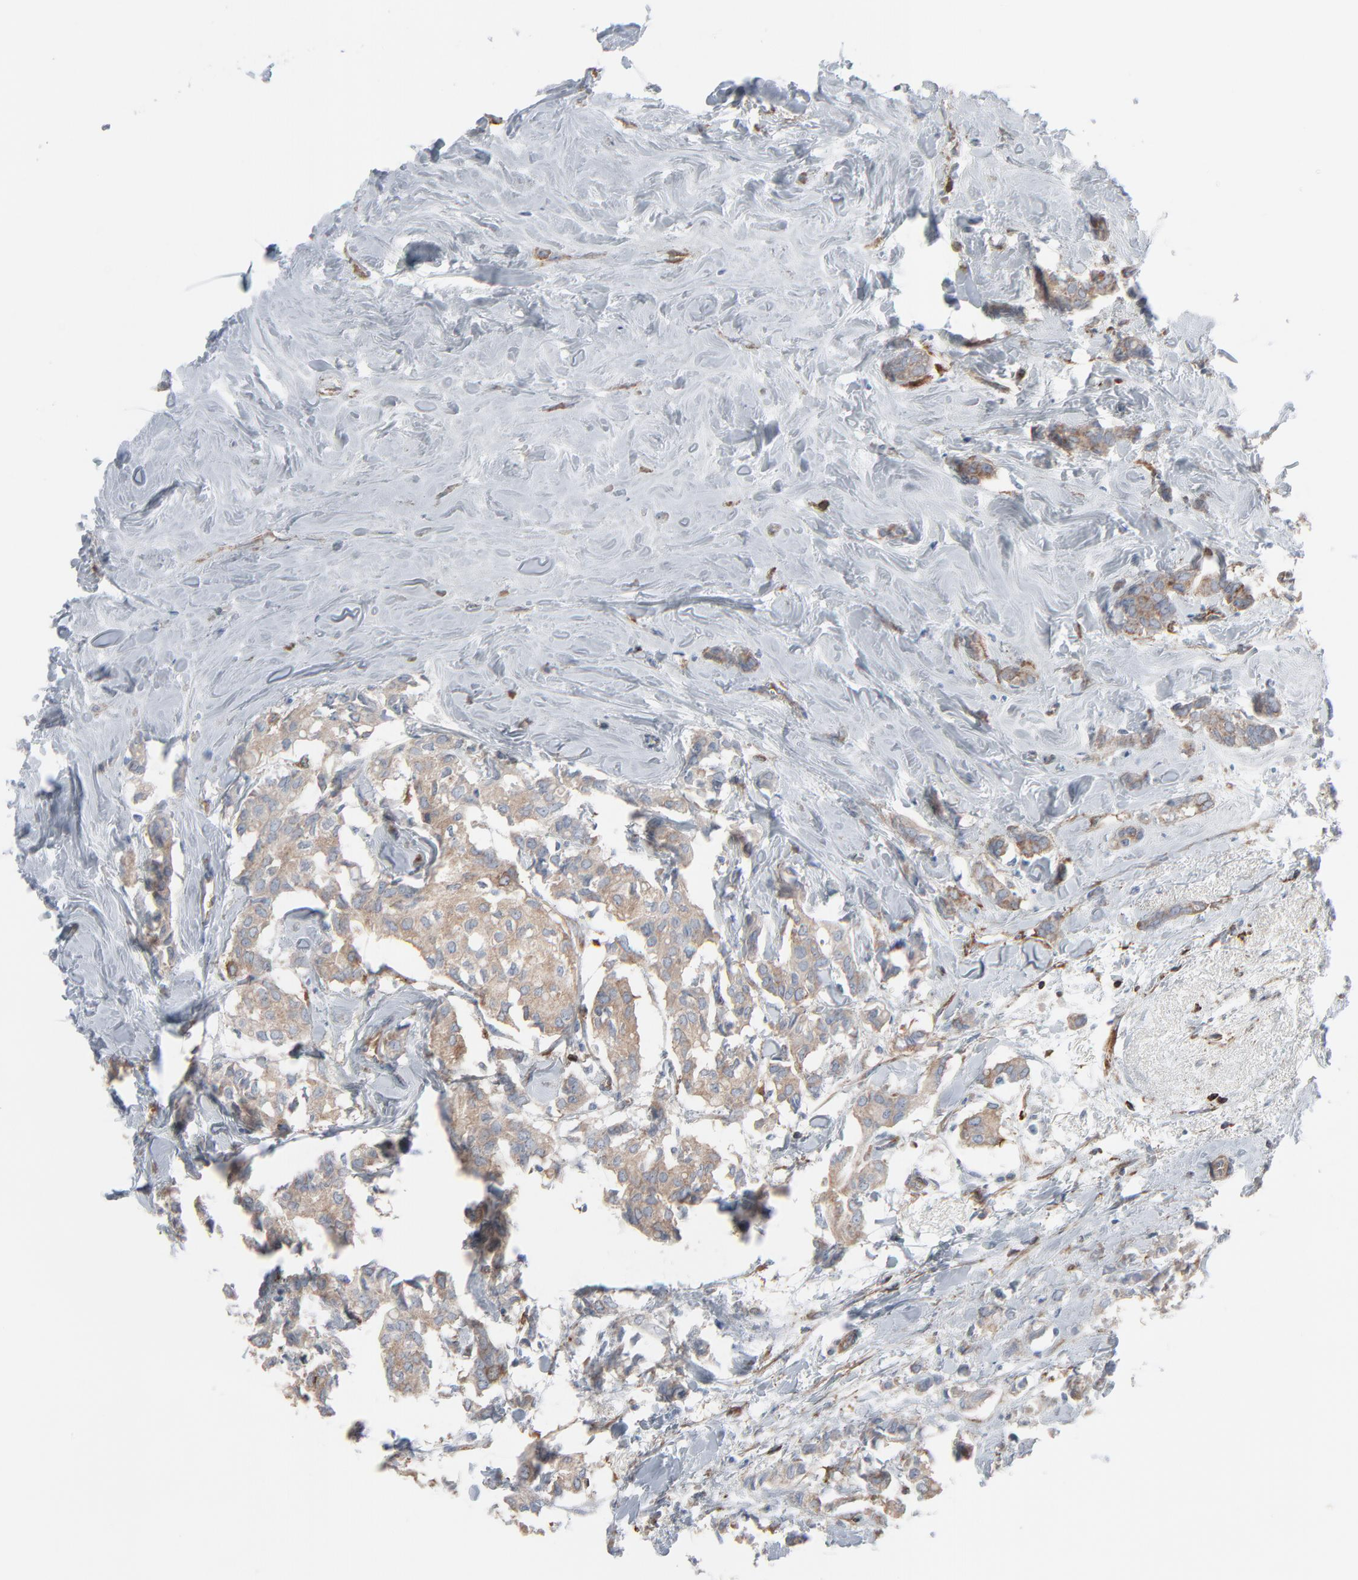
{"staining": {"intensity": "weak", "quantity": ">75%", "location": "cytoplasmic/membranous"}, "tissue": "breast cancer", "cell_type": "Tumor cells", "image_type": "cancer", "snomed": [{"axis": "morphology", "description": "Duct carcinoma"}, {"axis": "topography", "description": "Breast"}], "caption": "The photomicrograph displays staining of breast cancer (invasive ductal carcinoma), revealing weak cytoplasmic/membranous protein positivity (brown color) within tumor cells.", "gene": "OPTN", "patient": {"sex": "female", "age": 84}}